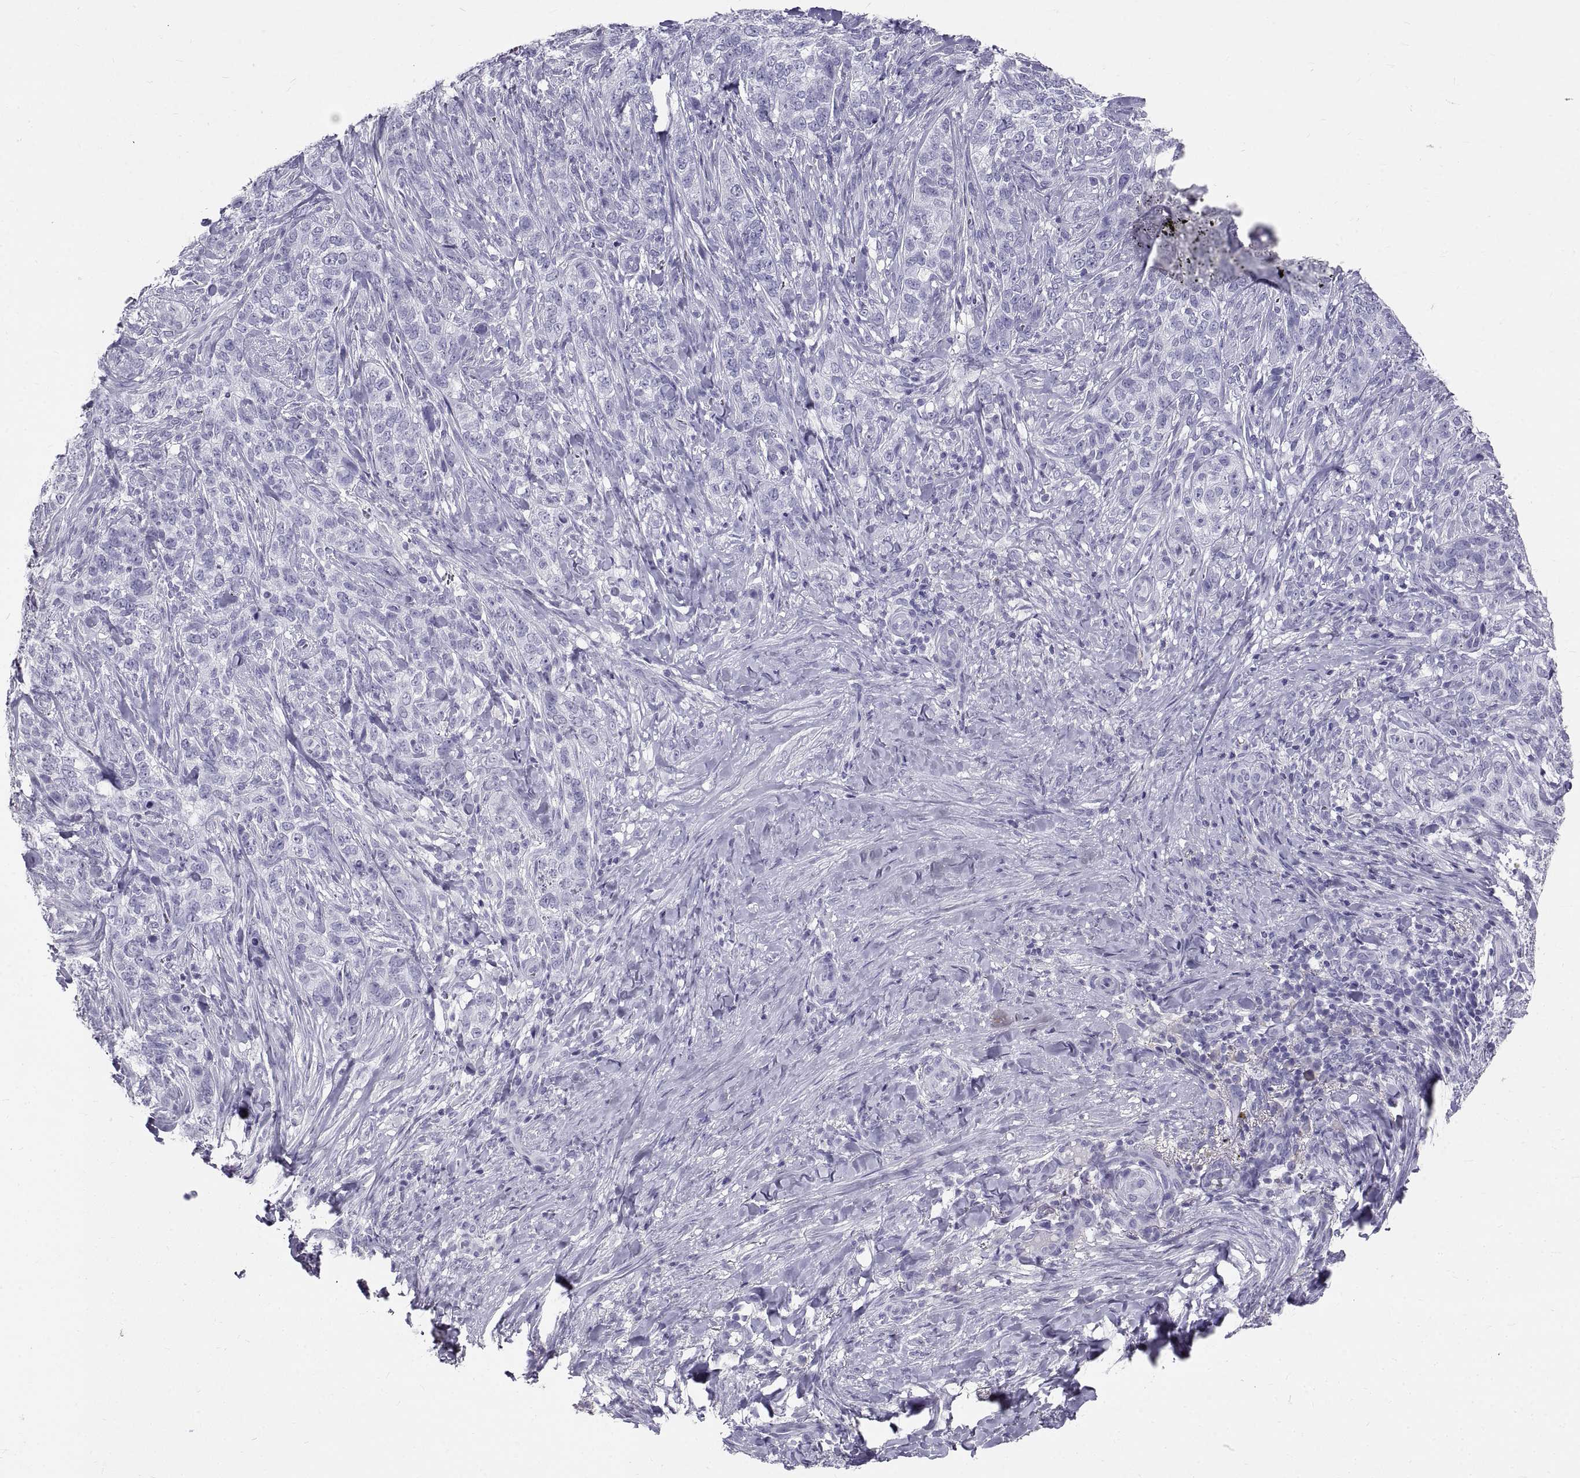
{"staining": {"intensity": "negative", "quantity": "none", "location": "none"}, "tissue": "skin cancer", "cell_type": "Tumor cells", "image_type": "cancer", "snomed": [{"axis": "morphology", "description": "Basal cell carcinoma"}, {"axis": "topography", "description": "Skin"}], "caption": "This is an immunohistochemistry histopathology image of human skin cancer (basal cell carcinoma). There is no expression in tumor cells.", "gene": "GNG12", "patient": {"sex": "female", "age": 69}}